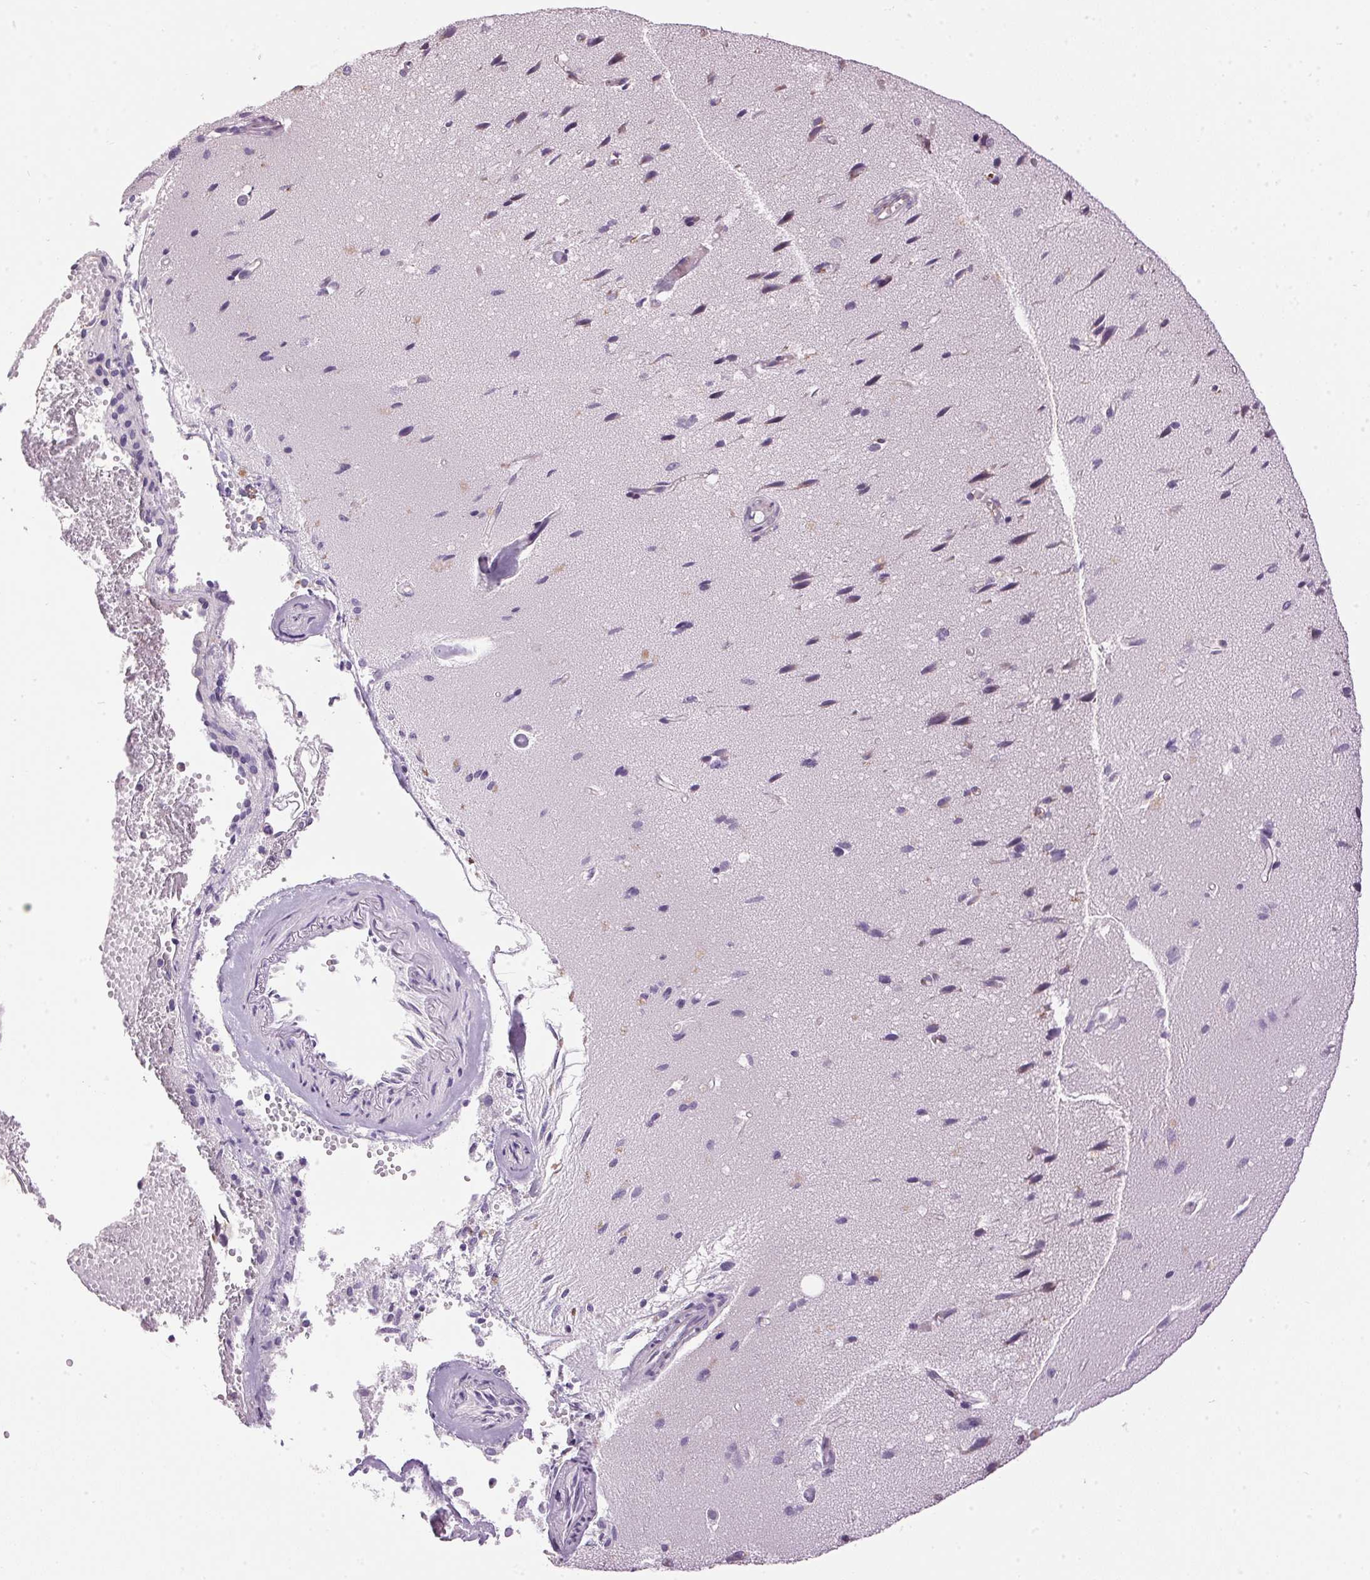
{"staining": {"intensity": "negative", "quantity": "none", "location": "none"}, "tissue": "cerebral cortex", "cell_type": "Endothelial cells", "image_type": "normal", "snomed": [{"axis": "morphology", "description": "Normal tissue, NOS"}, {"axis": "morphology", "description": "Glioma, malignant, High grade"}, {"axis": "topography", "description": "Cerebral cortex"}], "caption": "Immunohistochemical staining of benign cerebral cortex reveals no significant positivity in endothelial cells.", "gene": "GOLPH3", "patient": {"sex": "male", "age": 71}}